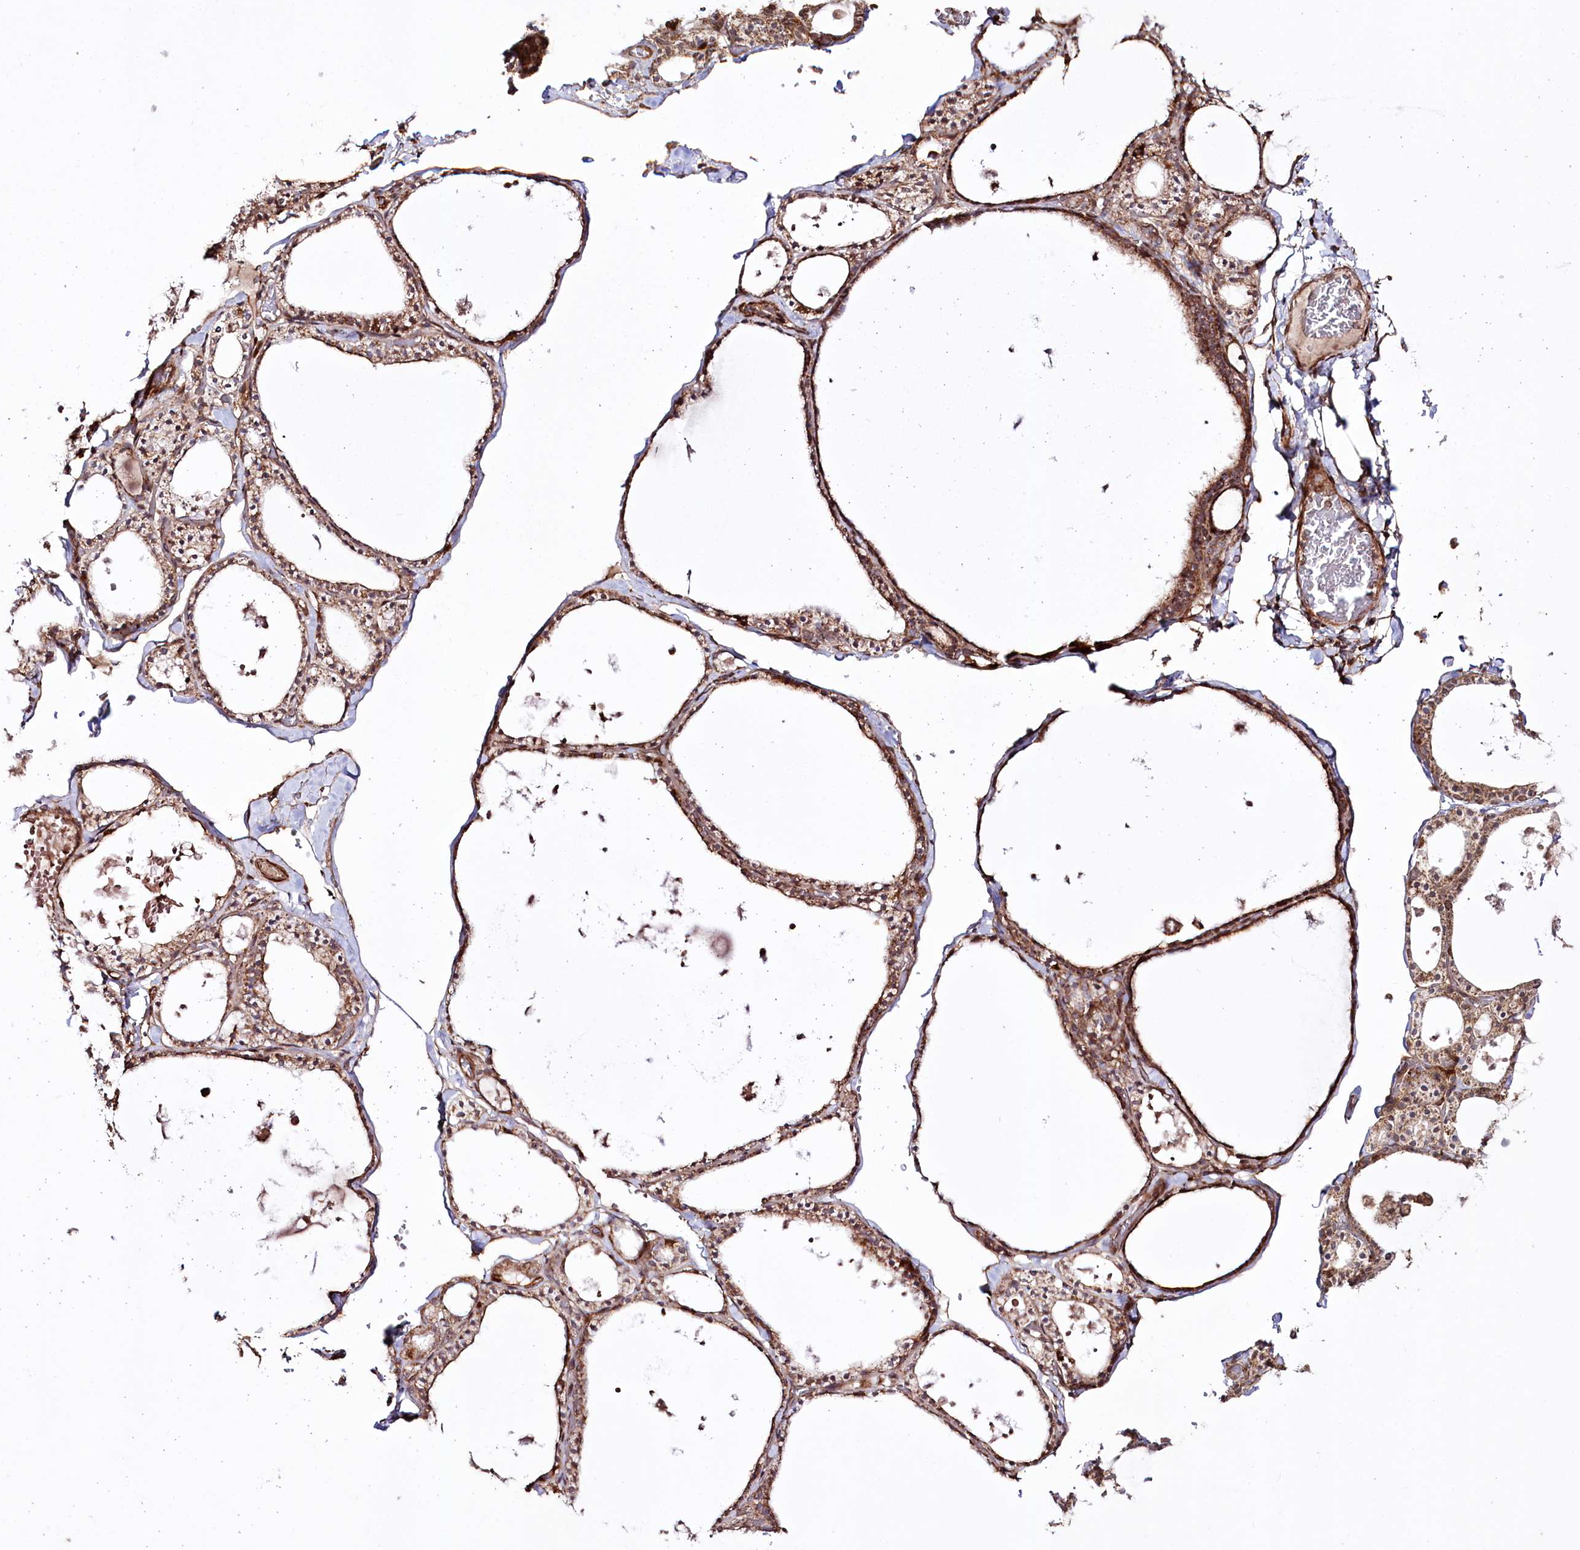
{"staining": {"intensity": "moderate", "quantity": ">75%", "location": "cytoplasmic/membranous"}, "tissue": "thyroid gland", "cell_type": "Glandular cells", "image_type": "normal", "snomed": [{"axis": "morphology", "description": "Normal tissue, NOS"}, {"axis": "topography", "description": "Thyroid gland"}], "caption": "Immunohistochemistry of benign human thyroid gland reveals medium levels of moderate cytoplasmic/membranous positivity in approximately >75% of glandular cells. Nuclei are stained in blue.", "gene": "REXO2", "patient": {"sex": "male", "age": 56}}